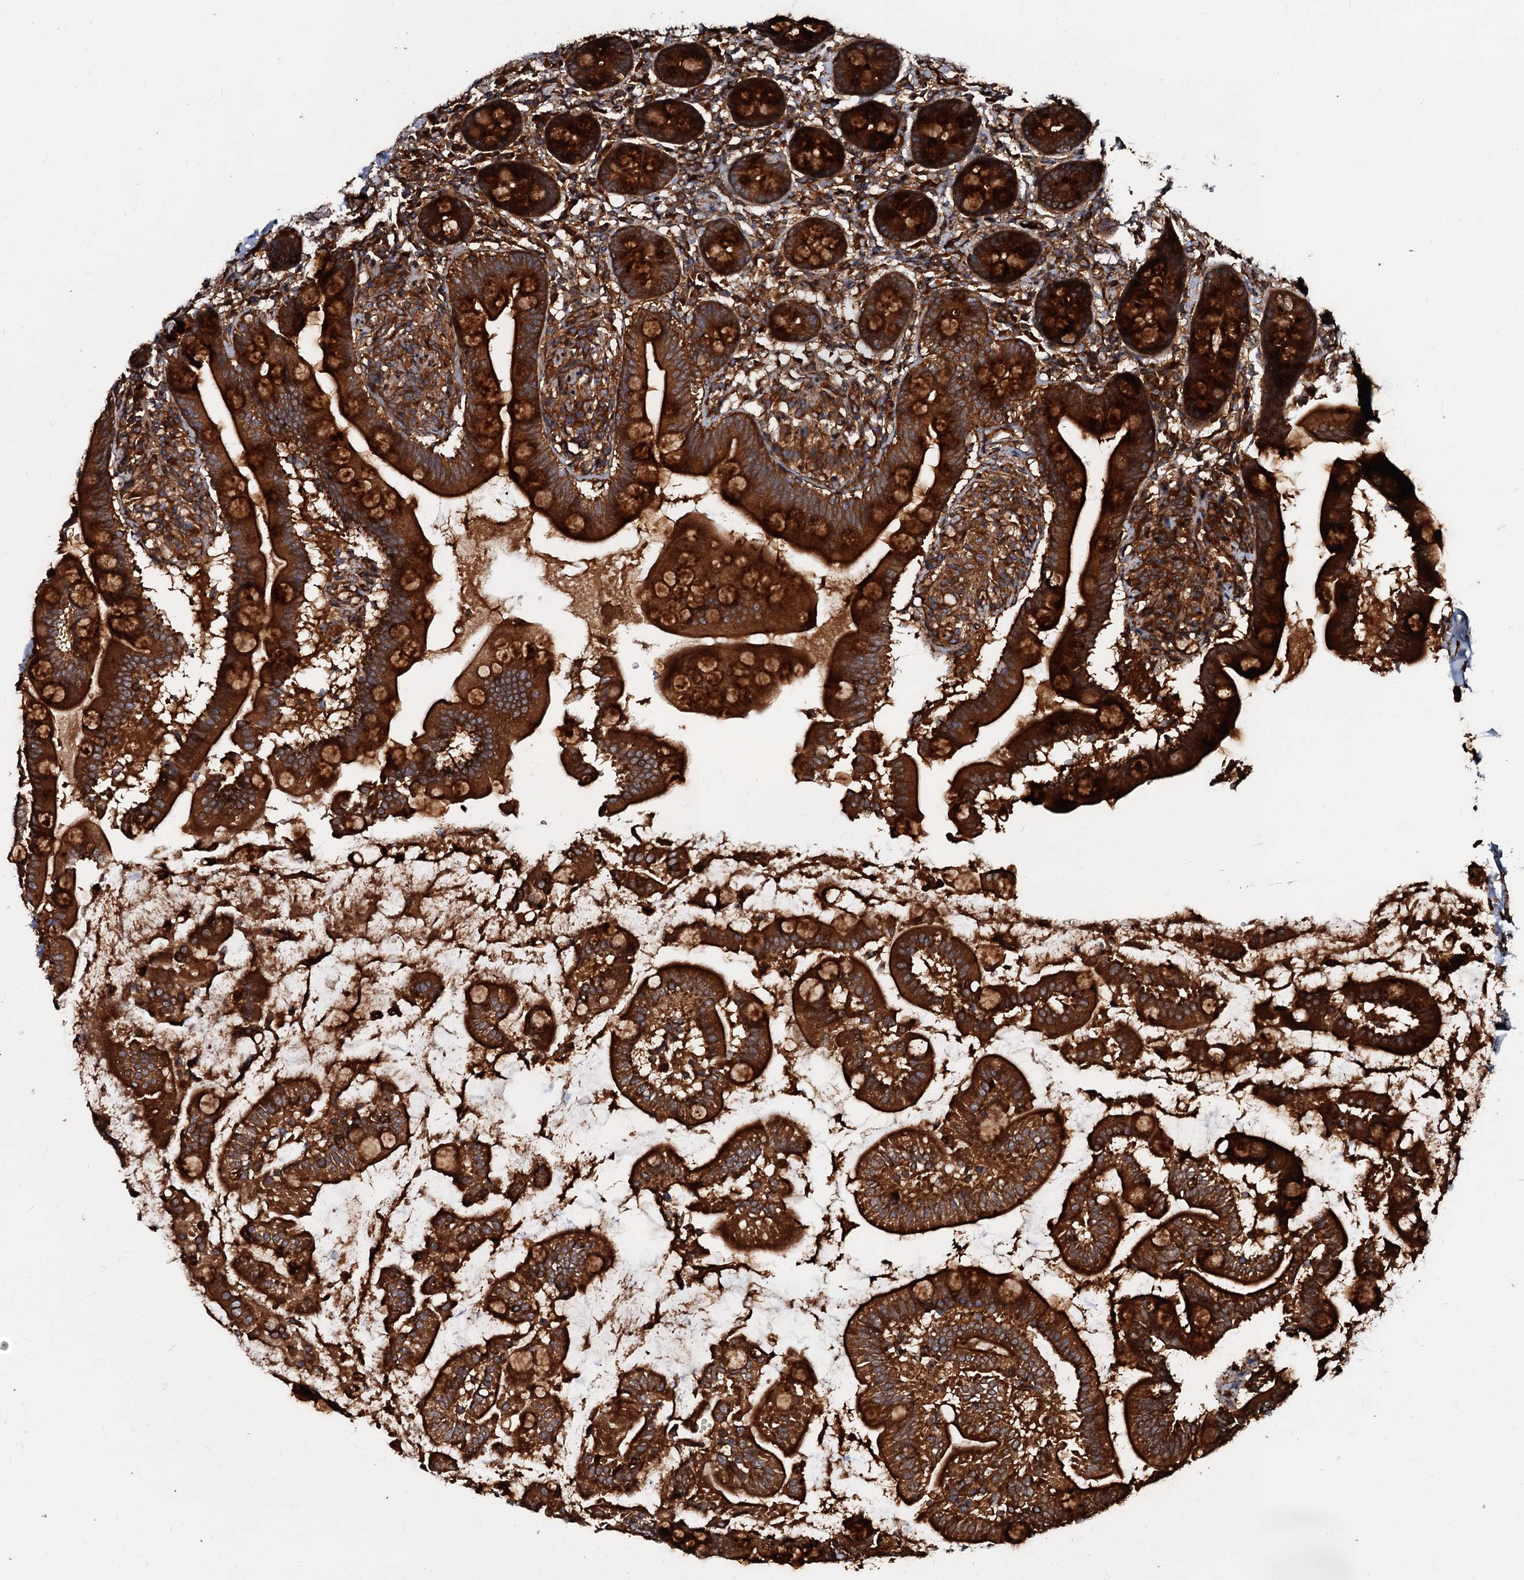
{"staining": {"intensity": "strong", "quantity": ">75%", "location": "cytoplasmic/membranous"}, "tissue": "small intestine", "cell_type": "Glandular cells", "image_type": "normal", "snomed": [{"axis": "morphology", "description": "Normal tissue, NOS"}, {"axis": "topography", "description": "Small intestine"}], "caption": "The image shows a brown stain indicating the presence of a protein in the cytoplasmic/membranous of glandular cells in small intestine.", "gene": "BLOC1S6", "patient": {"sex": "female", "age": 64}}